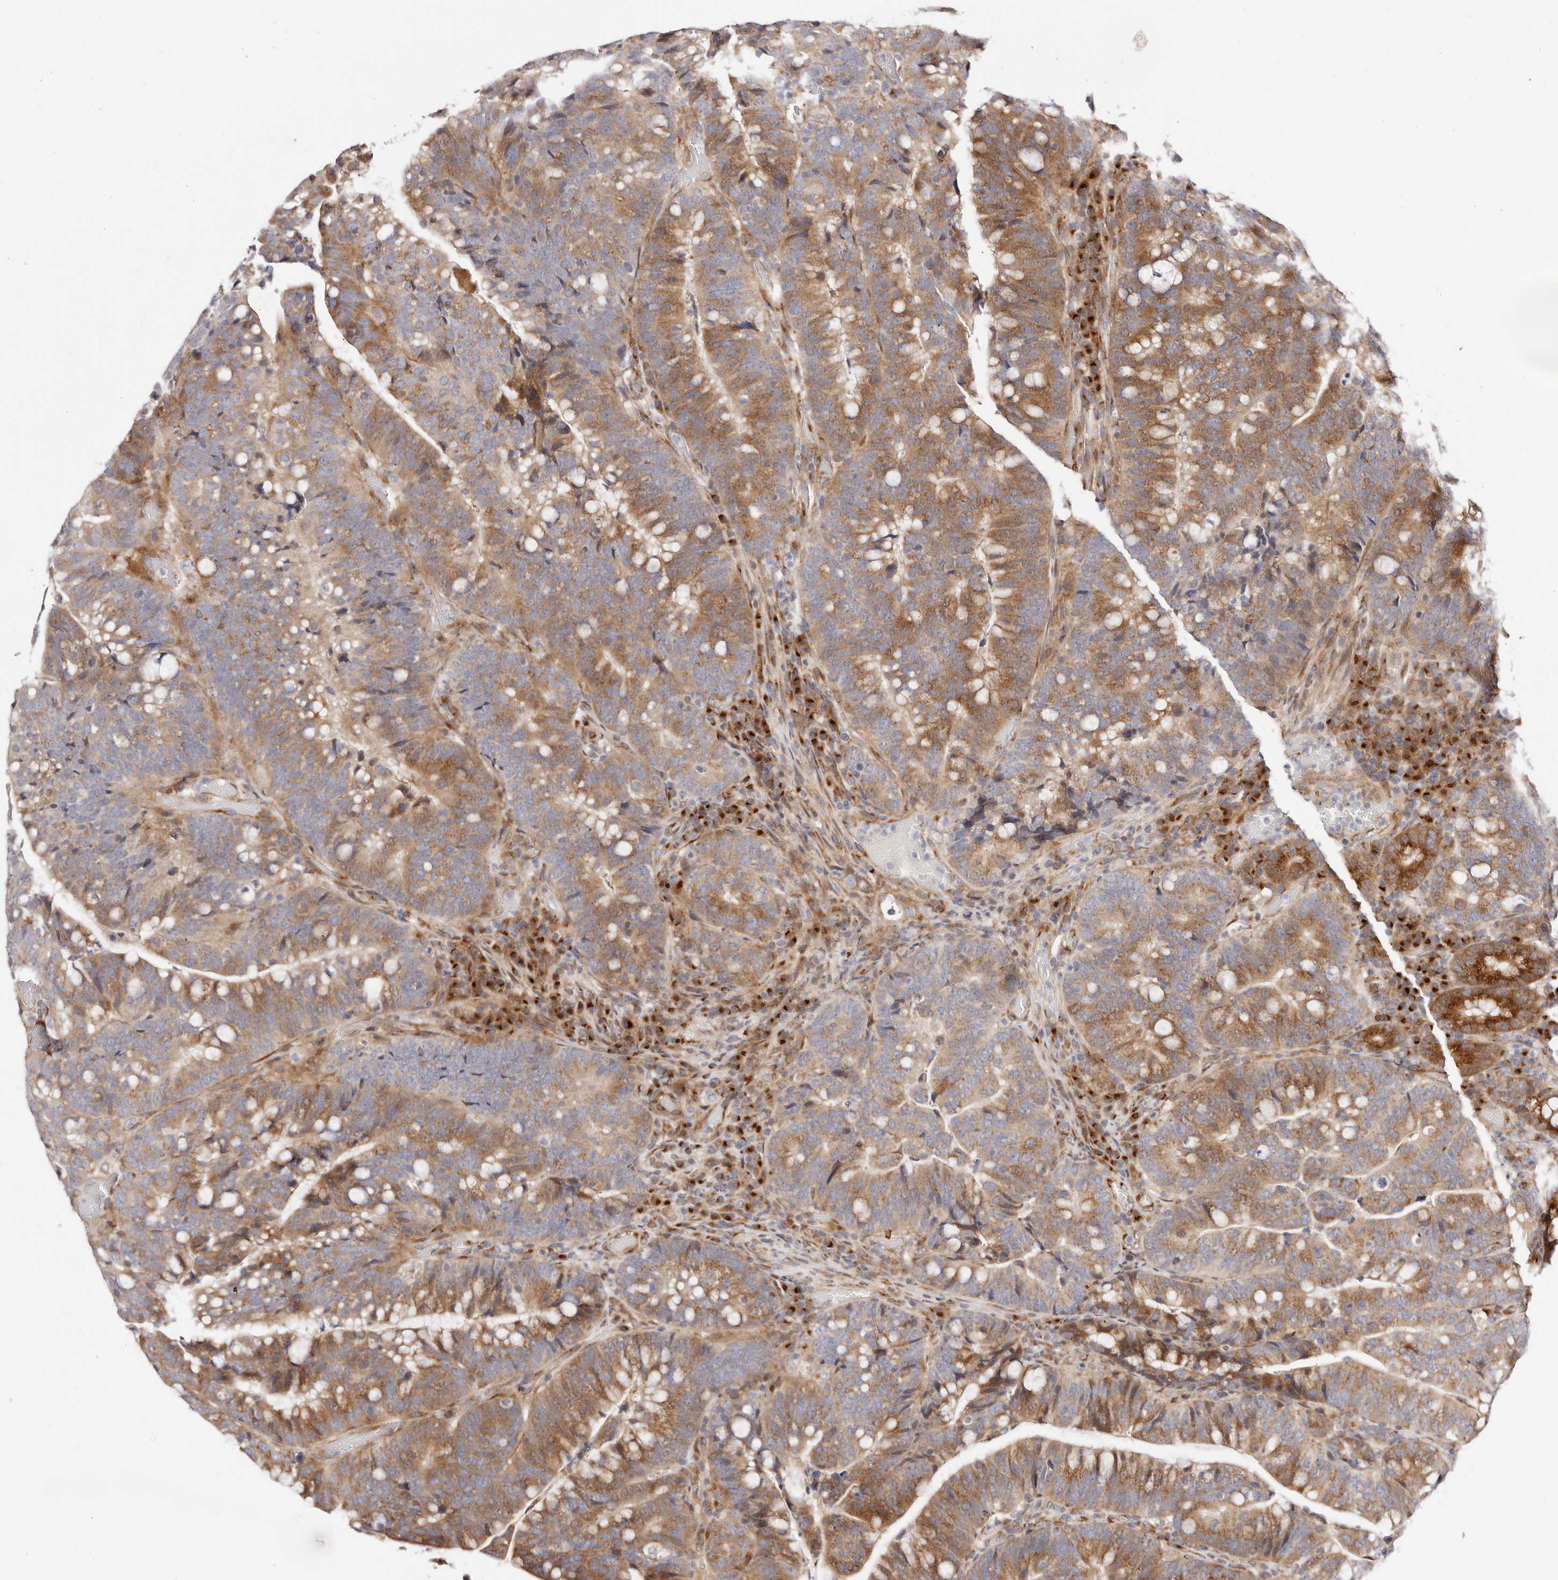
{"staining": {"intensity": "moderate", "quantity": ">75%", "location": "cytoplasmic/membranous"}, "tissue": "colorectal cancer", "cell_type": "Tumor cells", "image_type": "cancer", "snomed": [{"axis": "morphology", "description": "Adenocarcinoma, NOS"}, {"axis": "topography", "description": "Colon"}], "caption": "Human adenocarcinoma (colorectal) stained for a protein (brown) exhibits moderate cytoplasmic/membranous positive positivity in about >75% of tumor cells.", "gene": "MAPK6", "patient": {"sex": "female", "age": 66}}